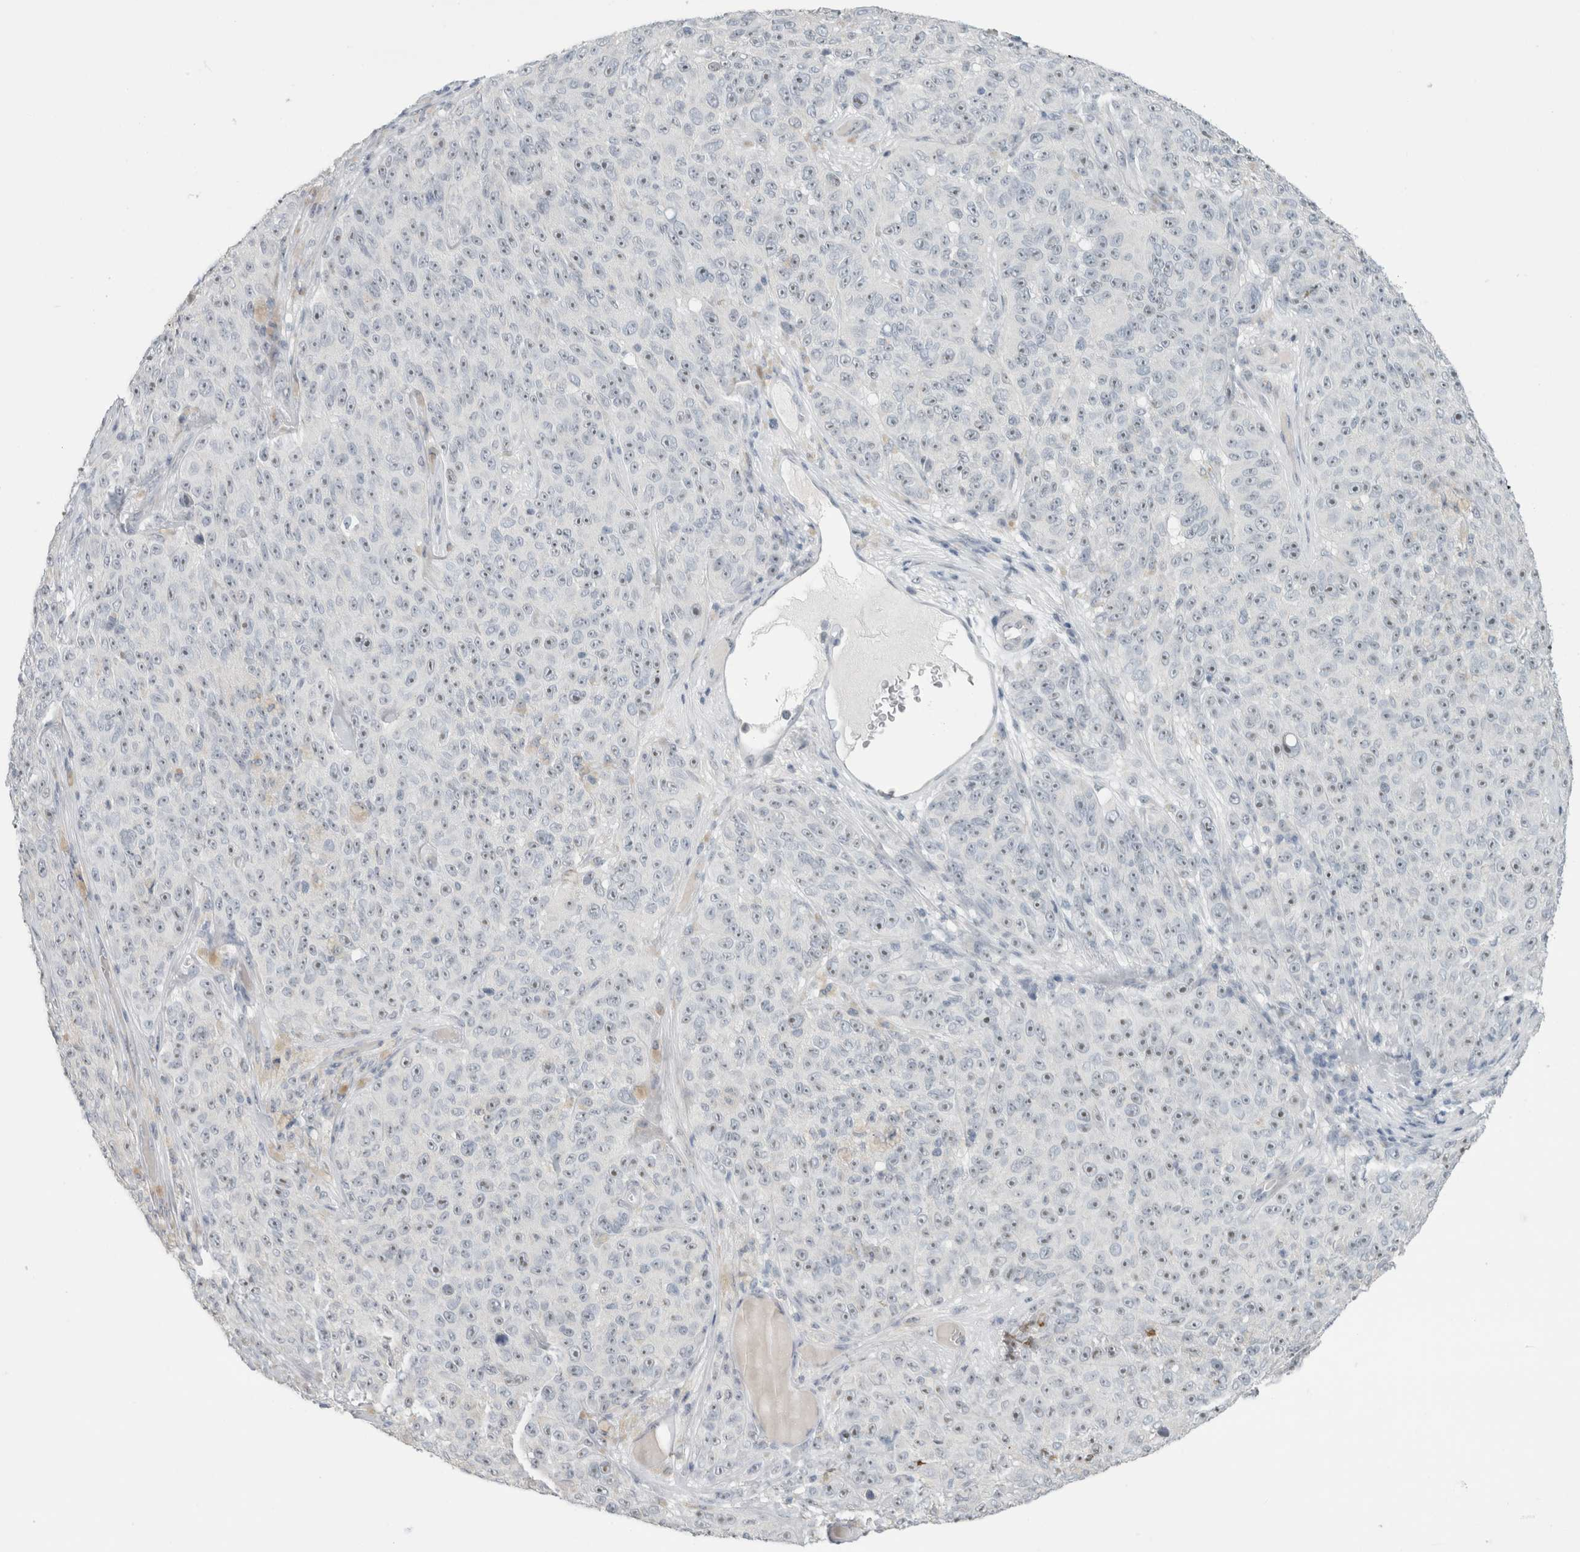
{"staining": {"intensity": "negative", "quantity": "none", "location": "none"}, "tissue": "melanoma", "cell_type": "Tumor cells", "image_type": "cancer", "snomed": [{"axis": "morphology", "description": "Malignant melanoma, NOS"}, {"axis": "topography", "description": "Skin"}], "caption": "Tumor cells are negative for brown protein staining in malignant melanoma.", "gene": "FMR1NB", "patient": {"sex": "female", "age": 82}}